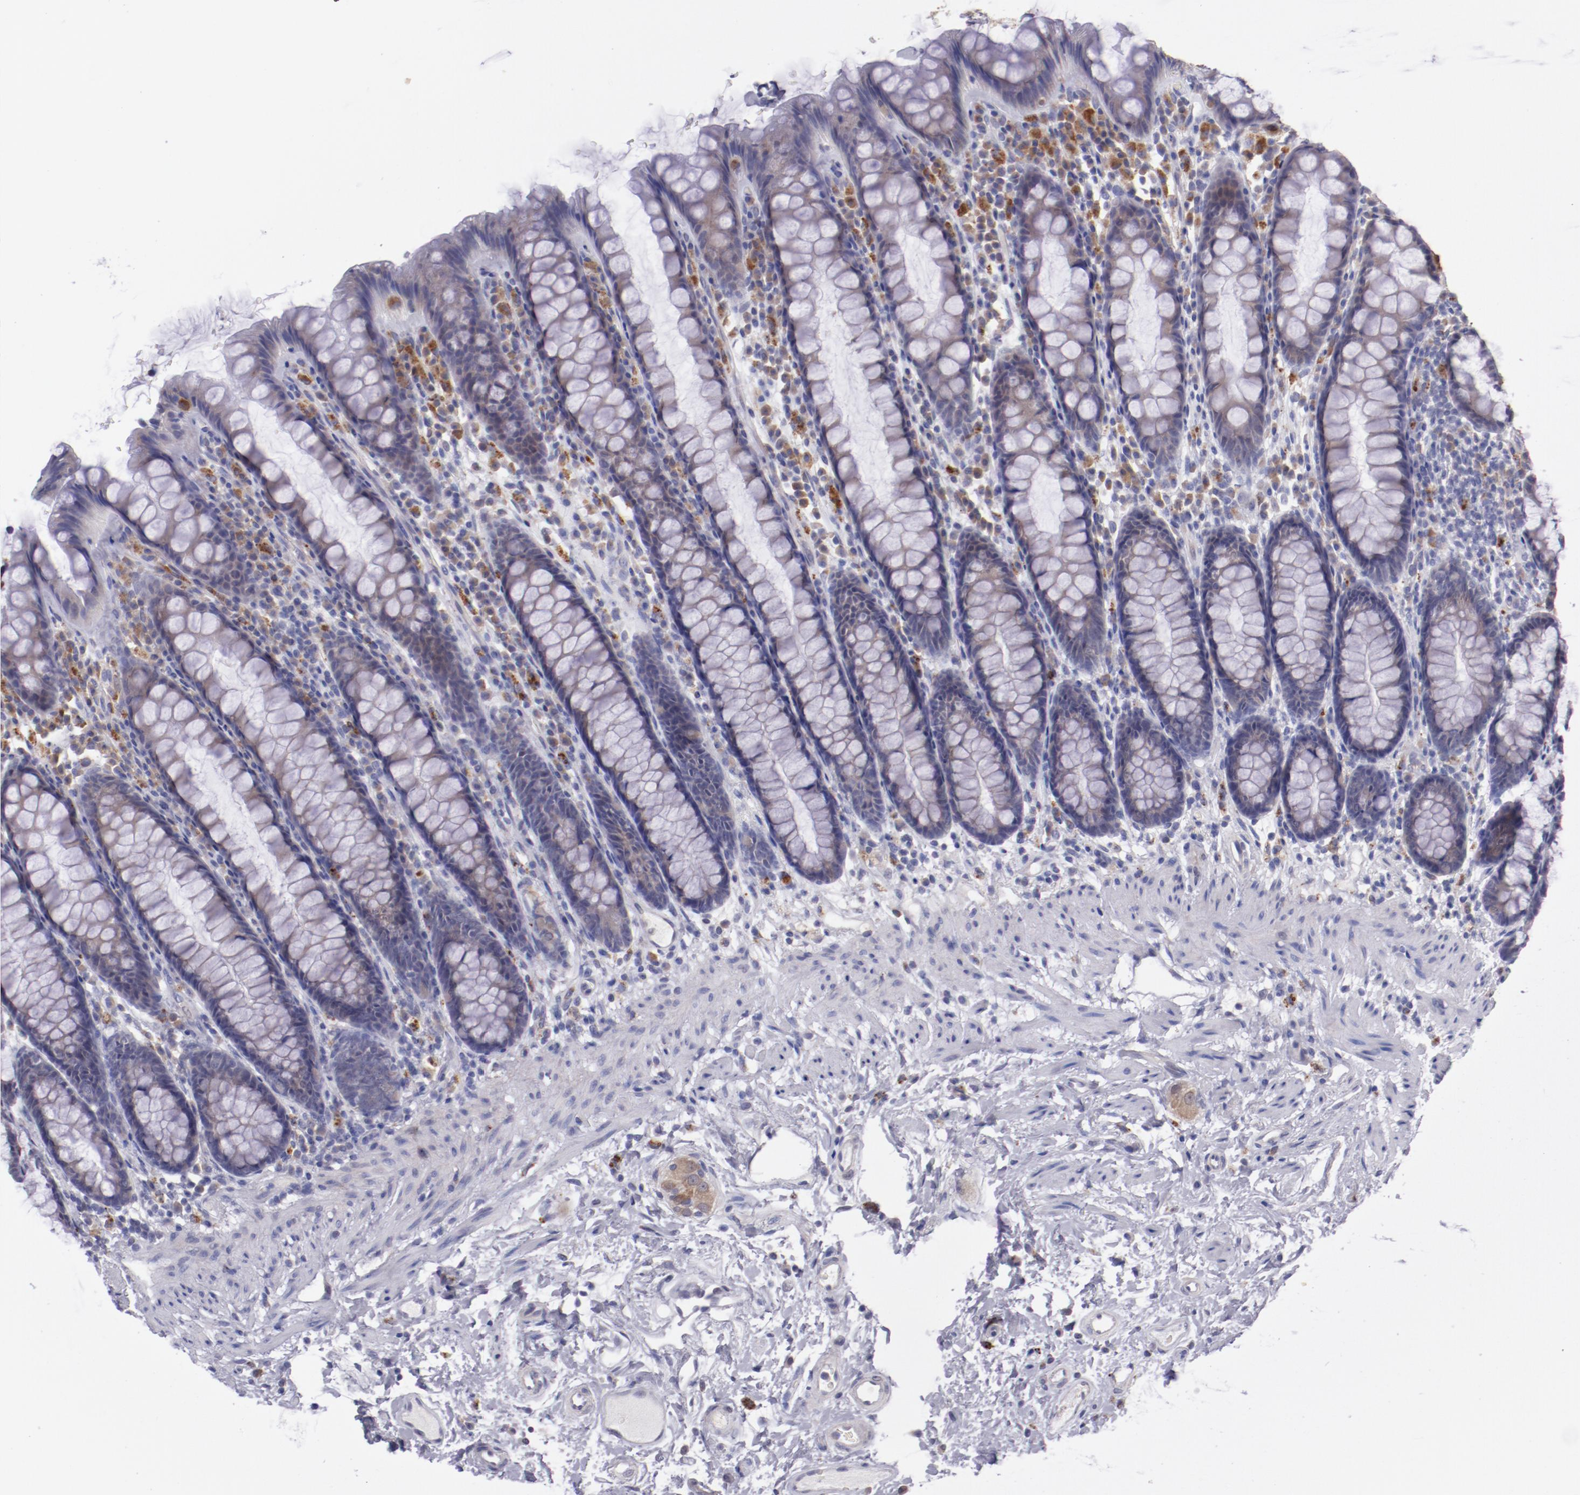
{"staining": {"intensity": "weak", "quantity": "25%-75%", "location": "cytoplasmic/membranous"}, "tissue": "rectum", "cell_type": "Glandular cells", "image_type": "normal", "snomed": [{"axis": "morphology", "description": "Normal tissue, NOS"}, {"axis": "topography", "description": "Rectum"}], "caption": "Immunohistochemical staining of unremarkable rectum exhibits 25%-75% levels of weak cytoplasmic/membranous protein positivity in about 25%-75% of glandular cells.", "gene": "TRAF3", "patient": {"sex": "male", "age": 92}}